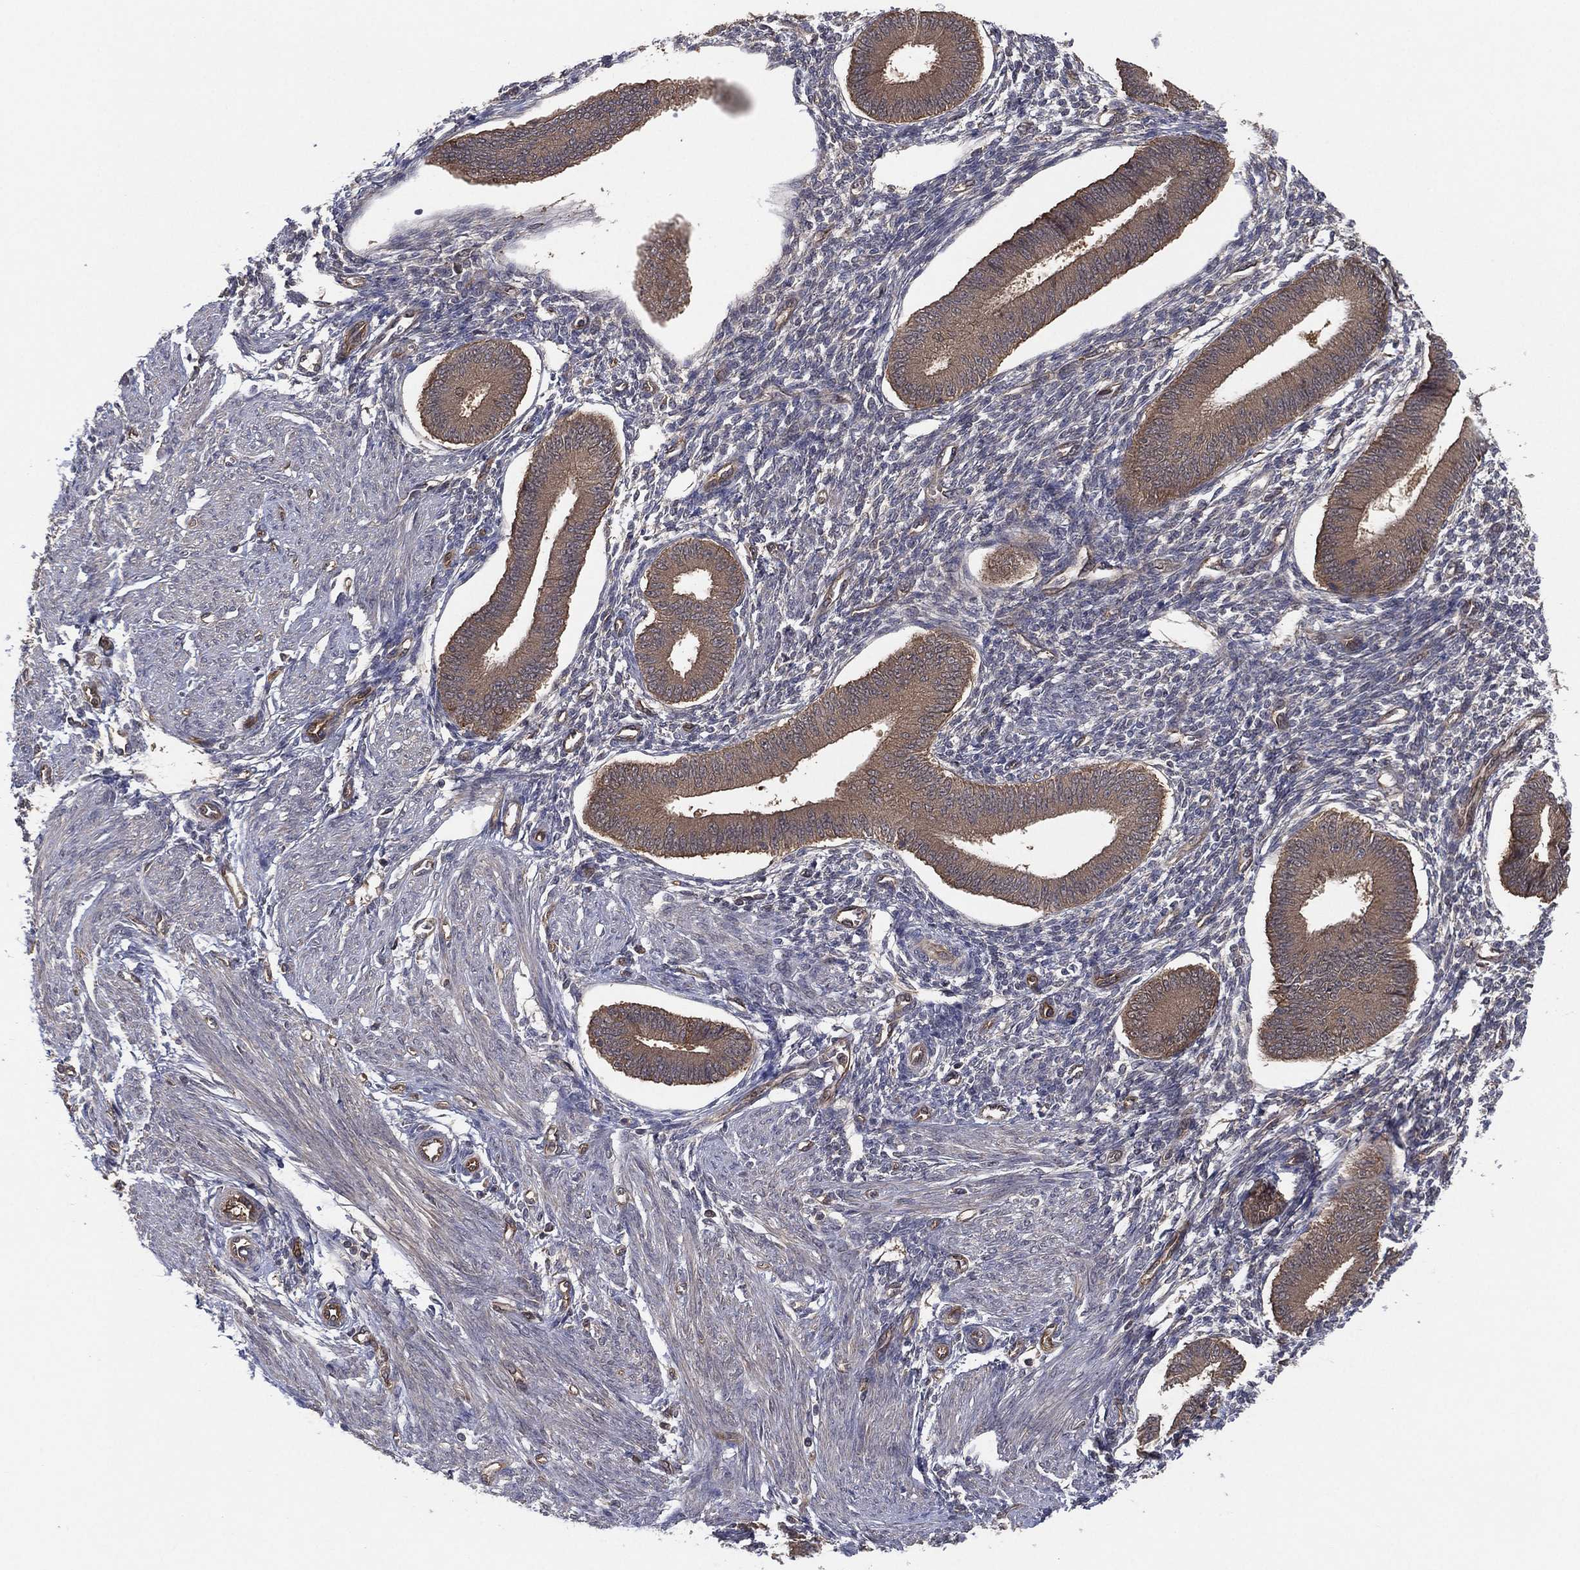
{"staining": {"intensity": "weak", "quantity": "<25%", "location": "cytoplasmic/membranous"}, "tissue": "endometrium", "cell_type": "Cells in endometrial stroma", "image_type": "normal", "snomed": [{"axis": "morphology", "description": "Normal tissue, NOS"}, {"axis": "topography", "description": "Endometrium"}], "caption": "Protein analysis of unremarkable endometrium demonstrates no significant staining in cells in endometrial stroma.", "gene": "PSMG4", "patient": {"sex": "female", "age": 39}}